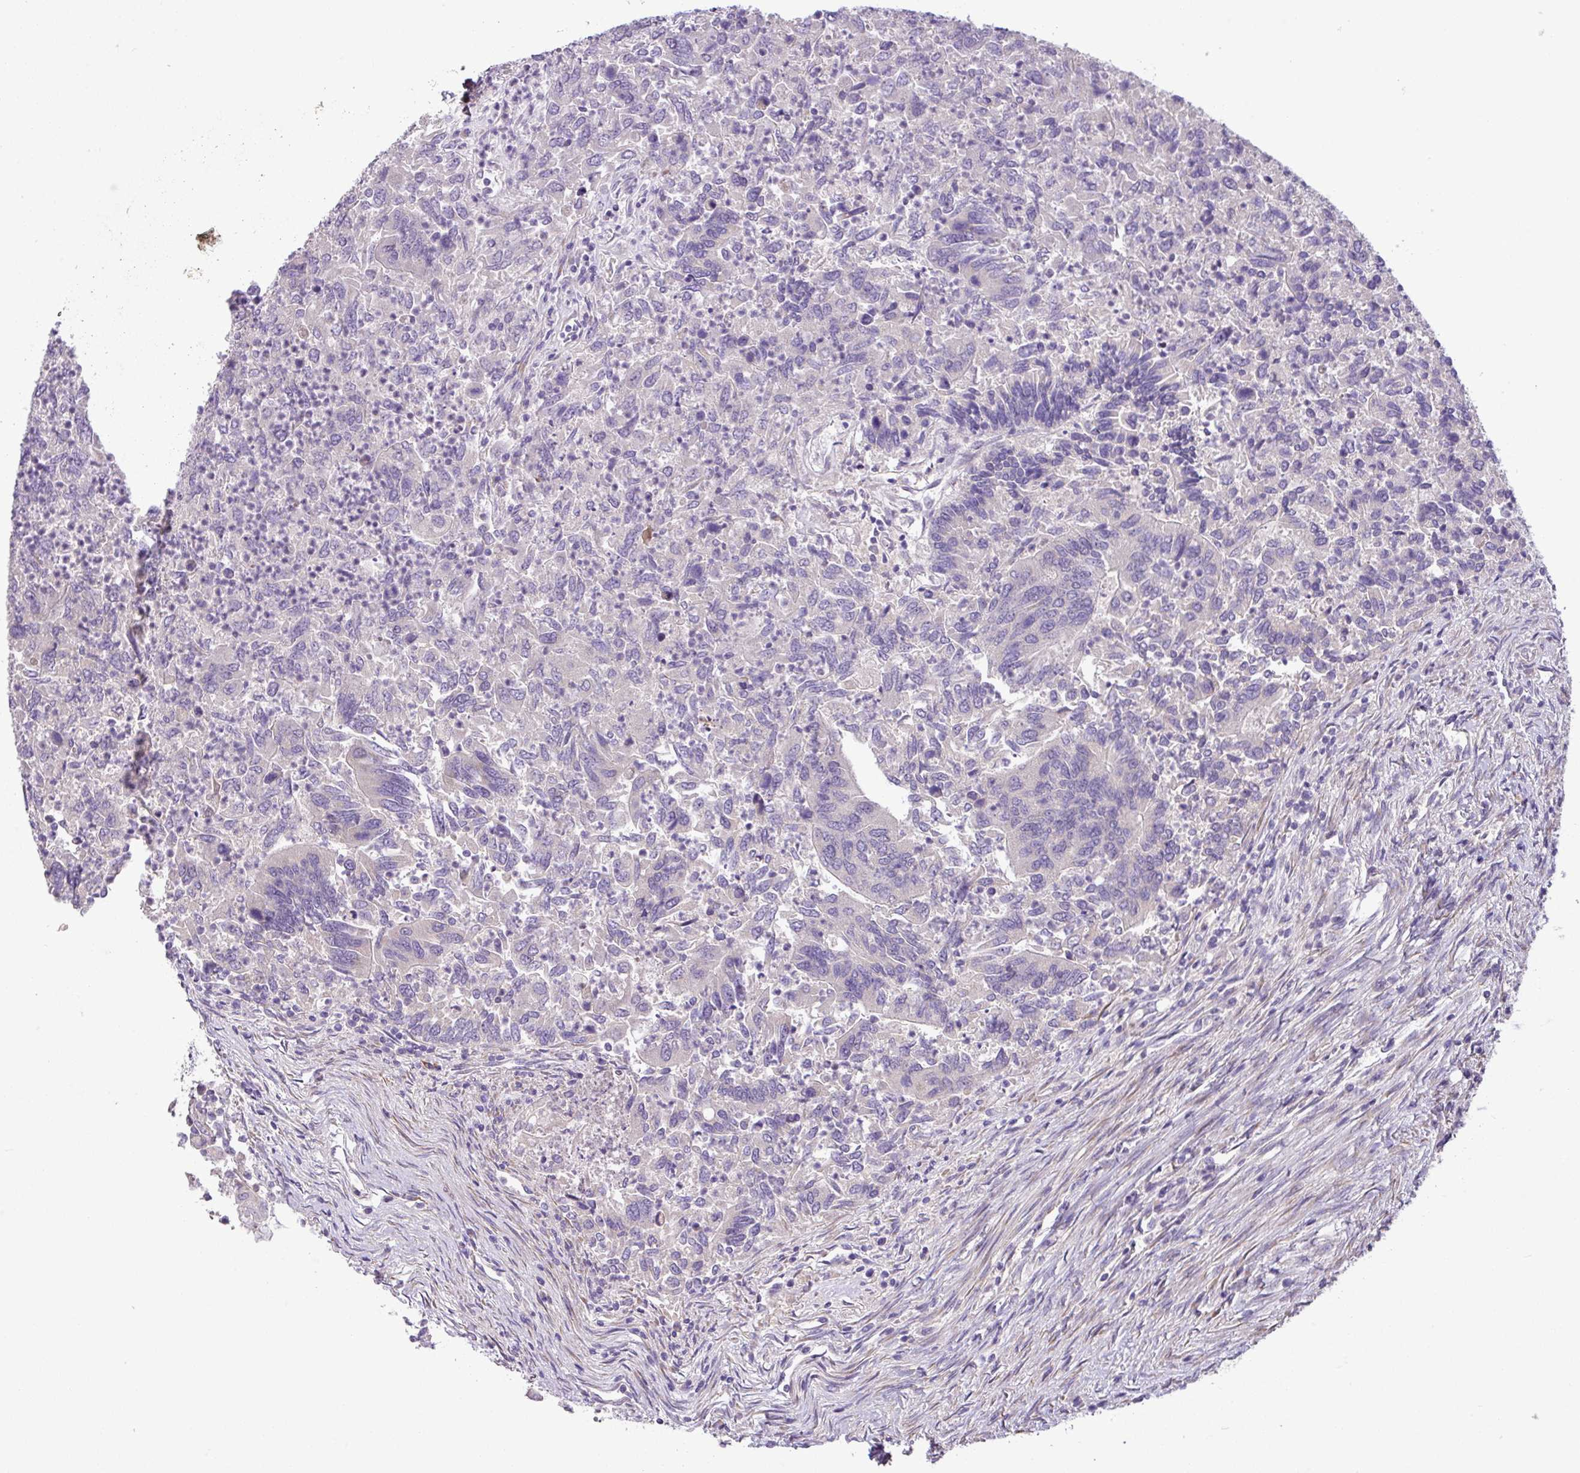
{"staining": {"intensity": "negative", "quantity": "none", "location": "none"}, "tissue": "colorectal cancer", "cell_type": "Tumor cells", "image_type": "cancer", "snomed": [{"axis": "morphology", "description": "Adenocarcinoma, NOS"}, {"axis": "topography", "description": "Colon"}], "caption": "An IHC image of colorectal adenocarcinoma is shown. There is no staining in tumor cells of colorectal adenocarcinoma.", "gene": "MOCS3", "patient": {"sex": "female", "age": 67}}